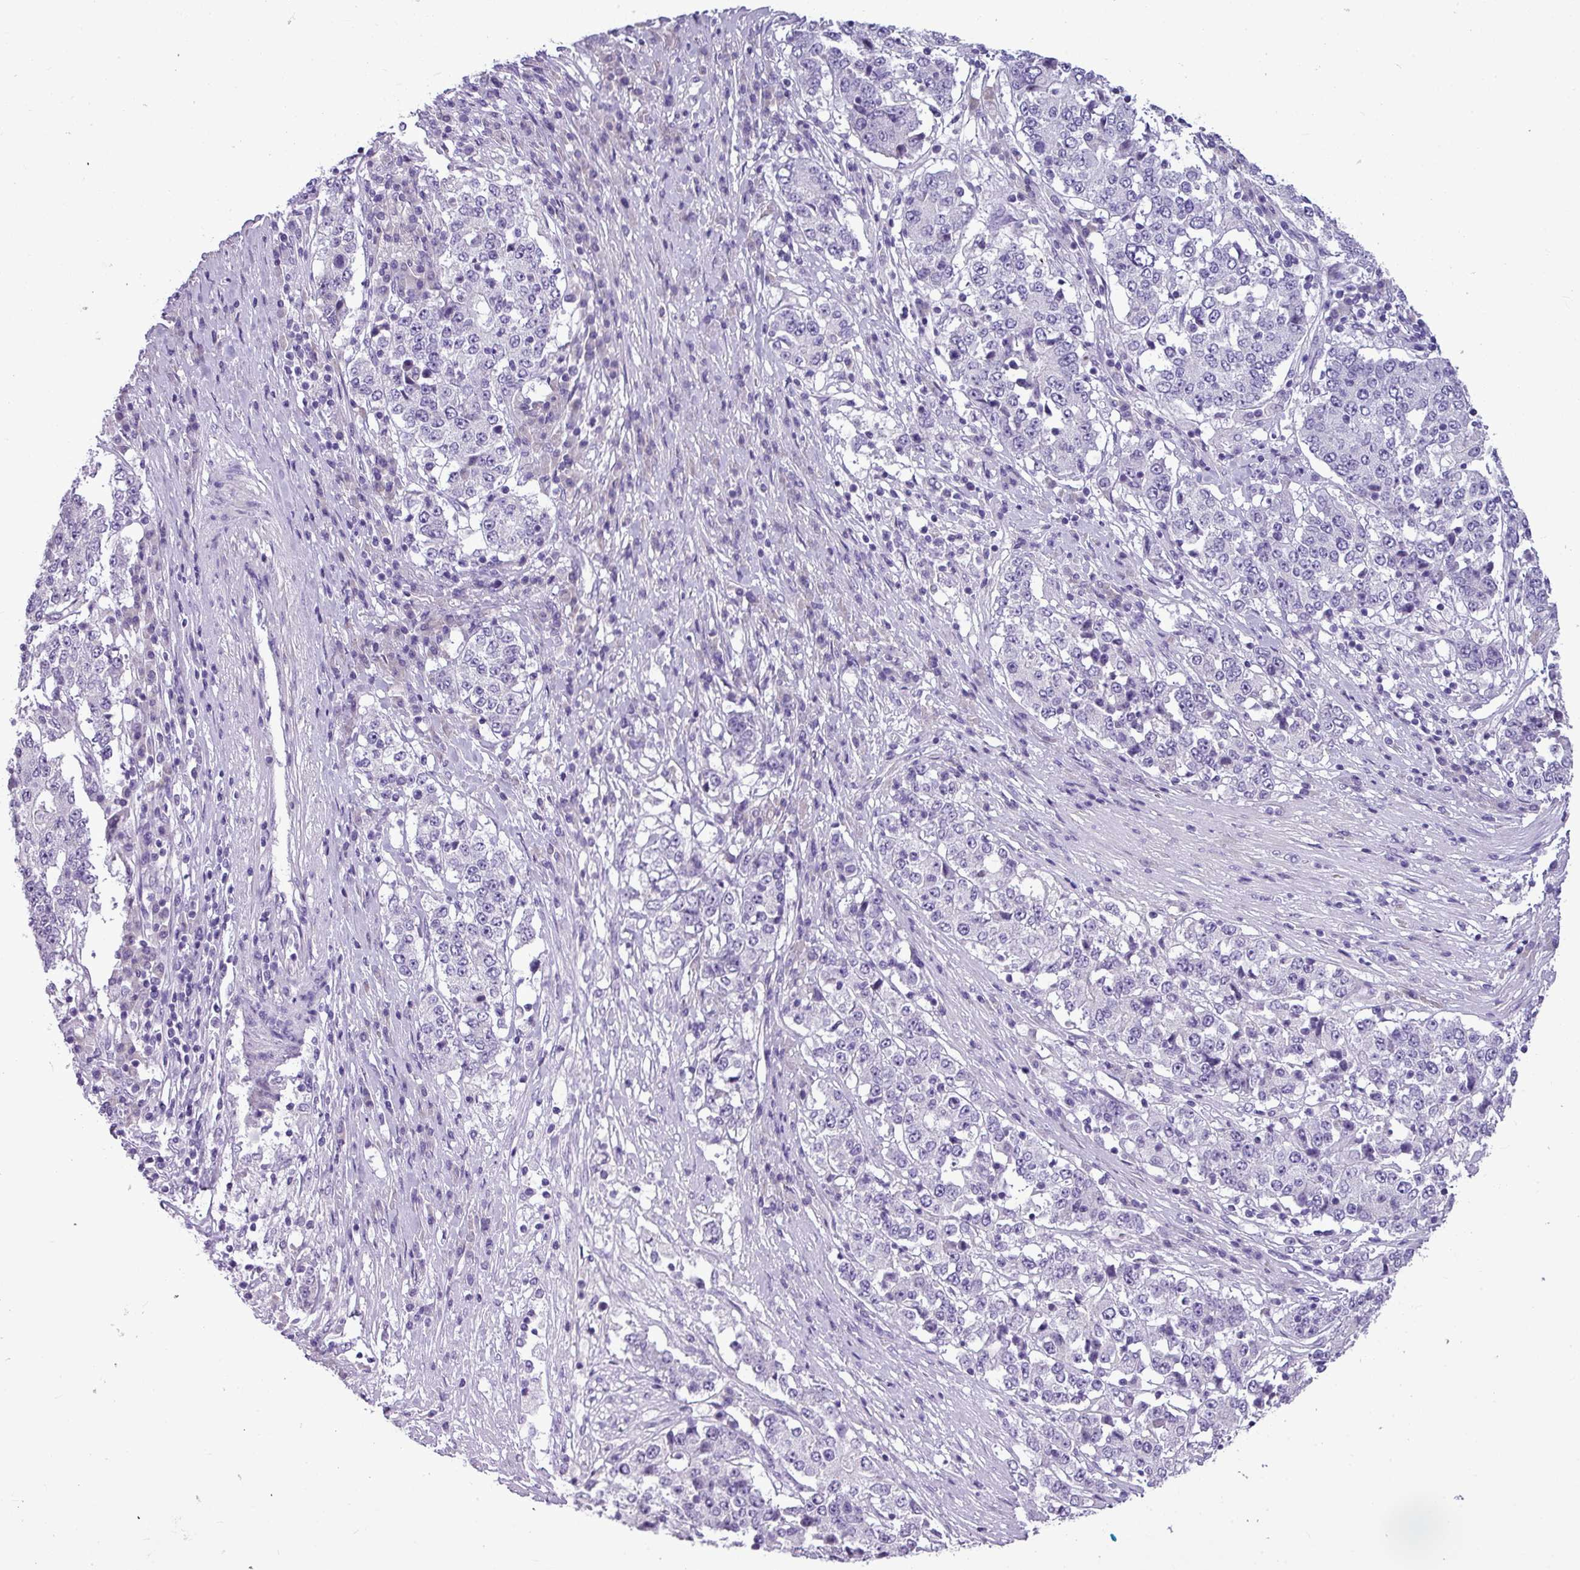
{"staining": {"intensity": "negative", "quantity": "none", "location": "none"}, "tissue": "stomach cancer", "cell_type": "Tumor cells", "image_type": "cancer", "snomed": [{"axis": "morphology", "description": "Adenocarcinoma, NOS"}, {"axis": "topography", "description": "Stomach"}], "caption": "A high-resolution image shows immunohistochemistry (IHC) staining of stomach adenocarcinoma, which shows no significant expression in tumor cells.", "gene": "IL17A", "patient": {"sex": "male", "age": 59}}